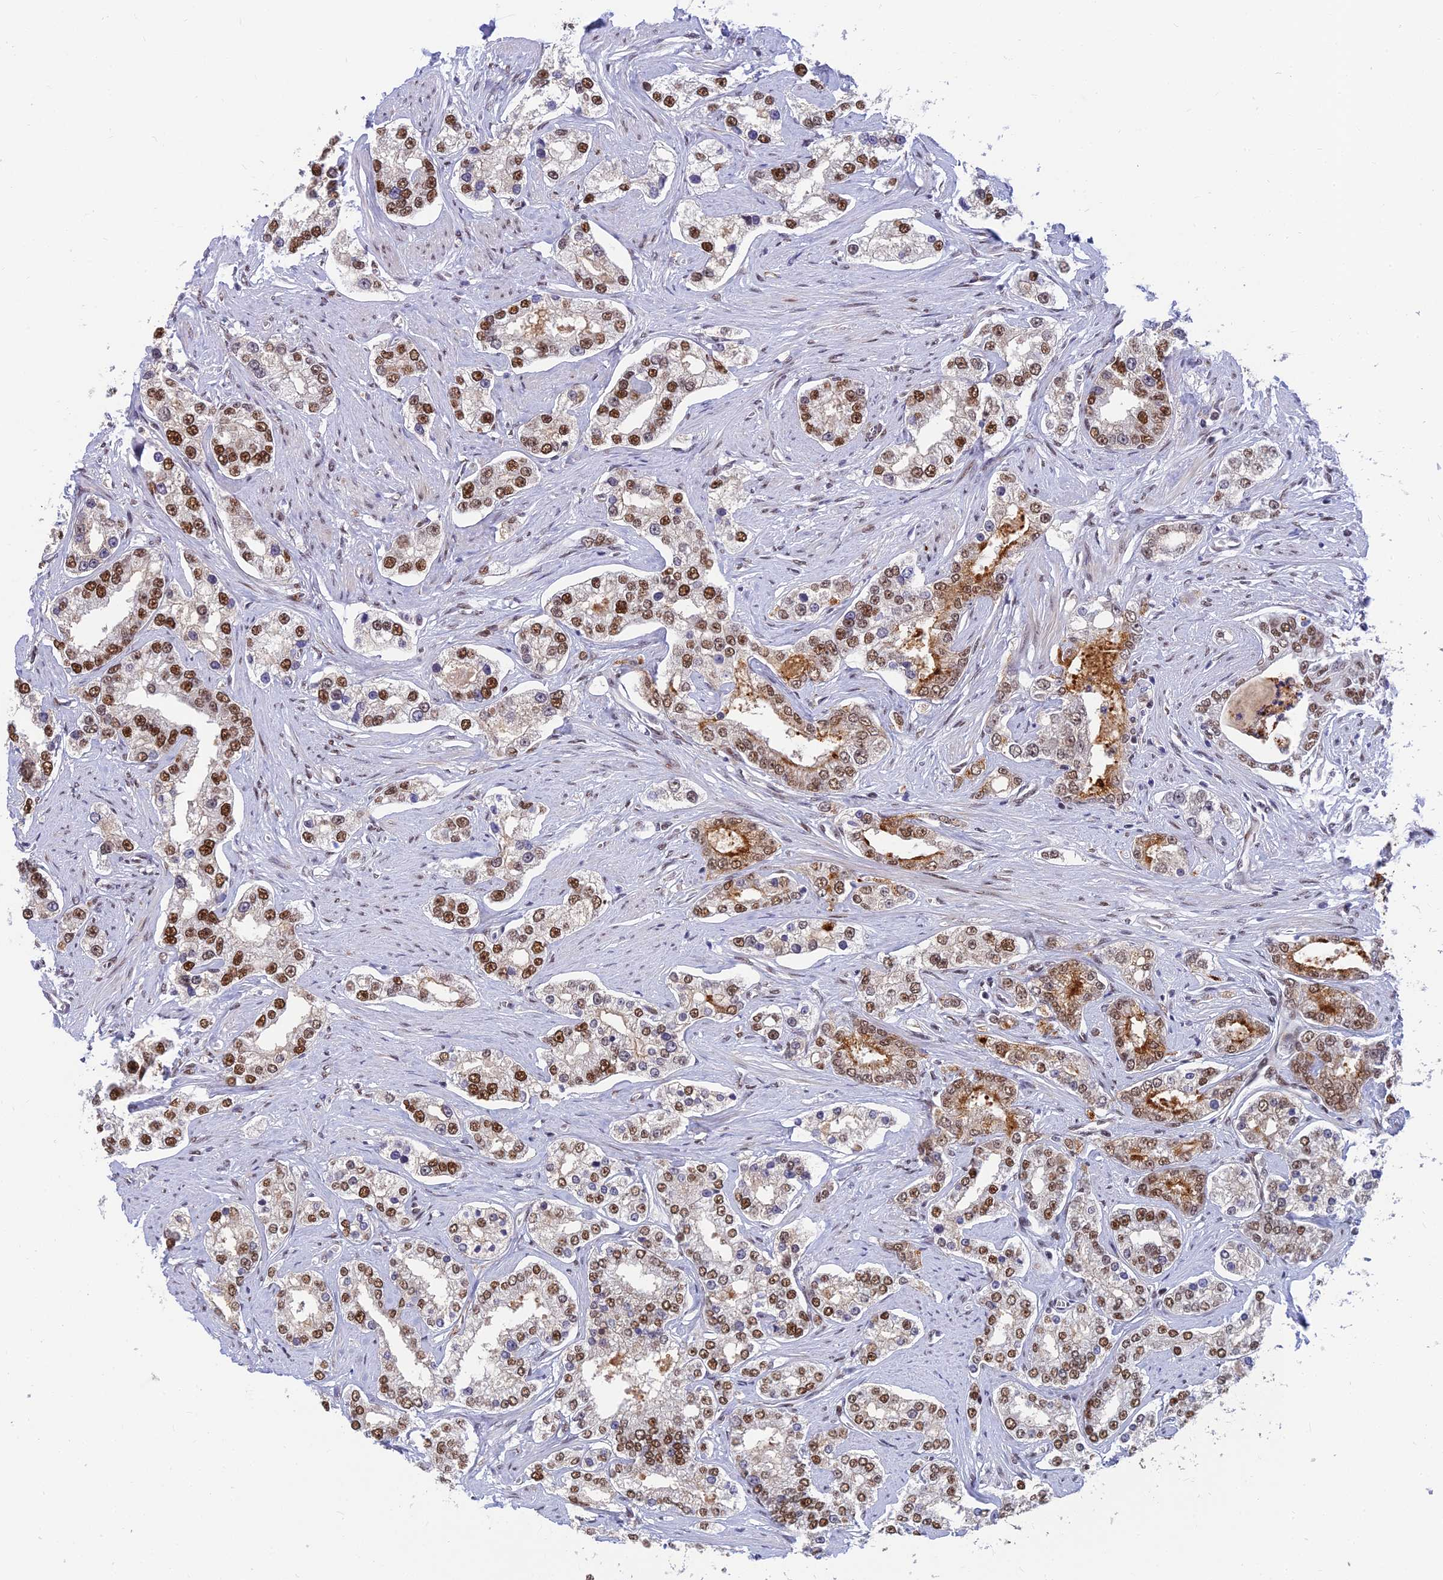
{"staining": {"intensity": "moderate", "quantity": ">75%", "location": "nuclear"}, "tissue": "prostate cancer", "cell_type": "Tumor cells", "image_type": "cancer", "snomed": [{"axis": "morphology", "description": "Normal tissue, NOS"}, {"axis": "morphology", "description": "Adenocarcinoma, High grade"}, {"axis": "topography", "description": "Prostate"}], "caption": "A micrograph showing moderate nuclear staining in about >75% of tumor cells in prostate adenocarcinoma (high-grade), as visualized by brown immunohistochemical staining.", "gene": "CLK4", "patient": {"sex": "male", "age": 83}}